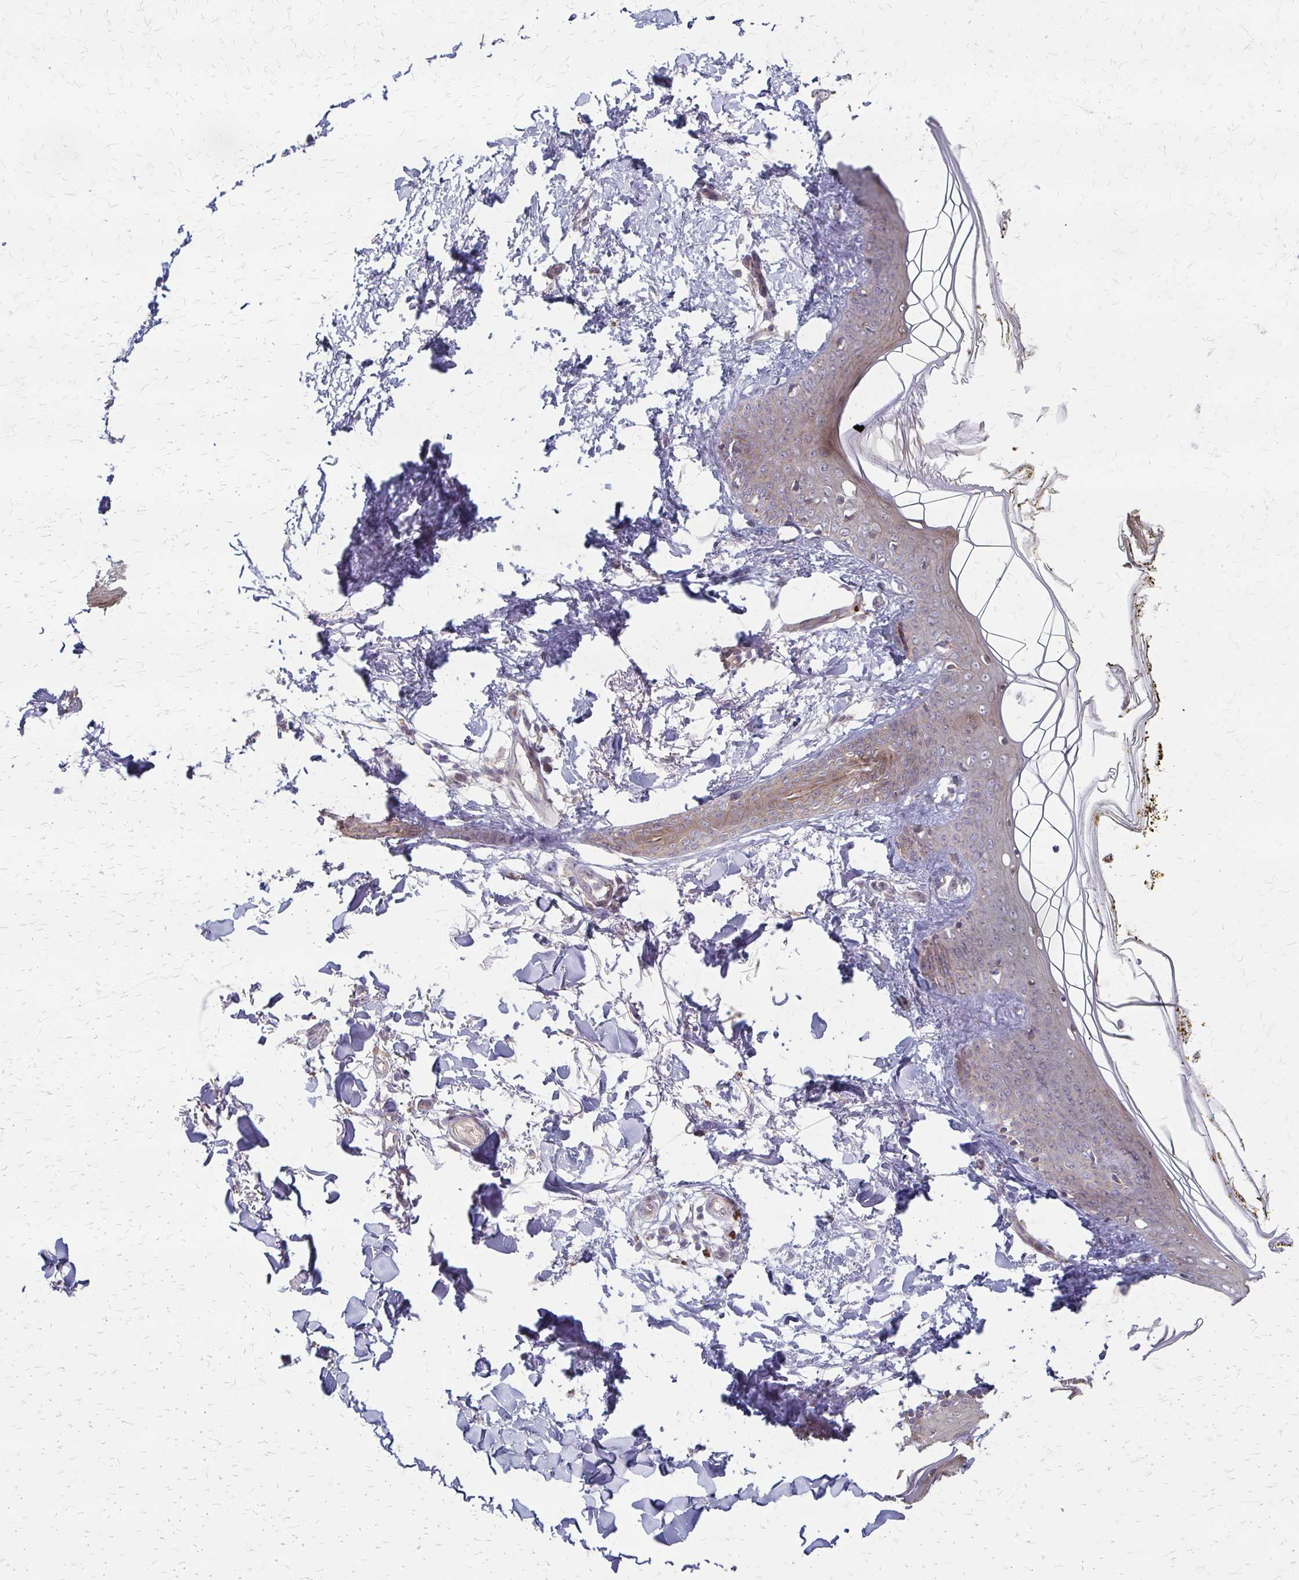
{"staining": {"intensity": "weak", "quantity": "25%-75%", "location": "cytoplasmic/membranous"}, "tissue": "skin", "cell_type": "Fibroblasts", "image_type": "normal", "snomed": [{"axis": "morphology", "description": "Normal tissue, NOS"}, {"axis": "topography", "description": "Skin"}], "caption": "Immunohistochemical staining of normal skin demonstrates low levels of weak cytoplasmic/membranous expression in approximately 25%-75% of fibroblasts. The protein of interest is shown in brown color, while the nuclei are stained blue.", "gene": "ZNF383", "patient": {"sex": "female", "age": 34}}